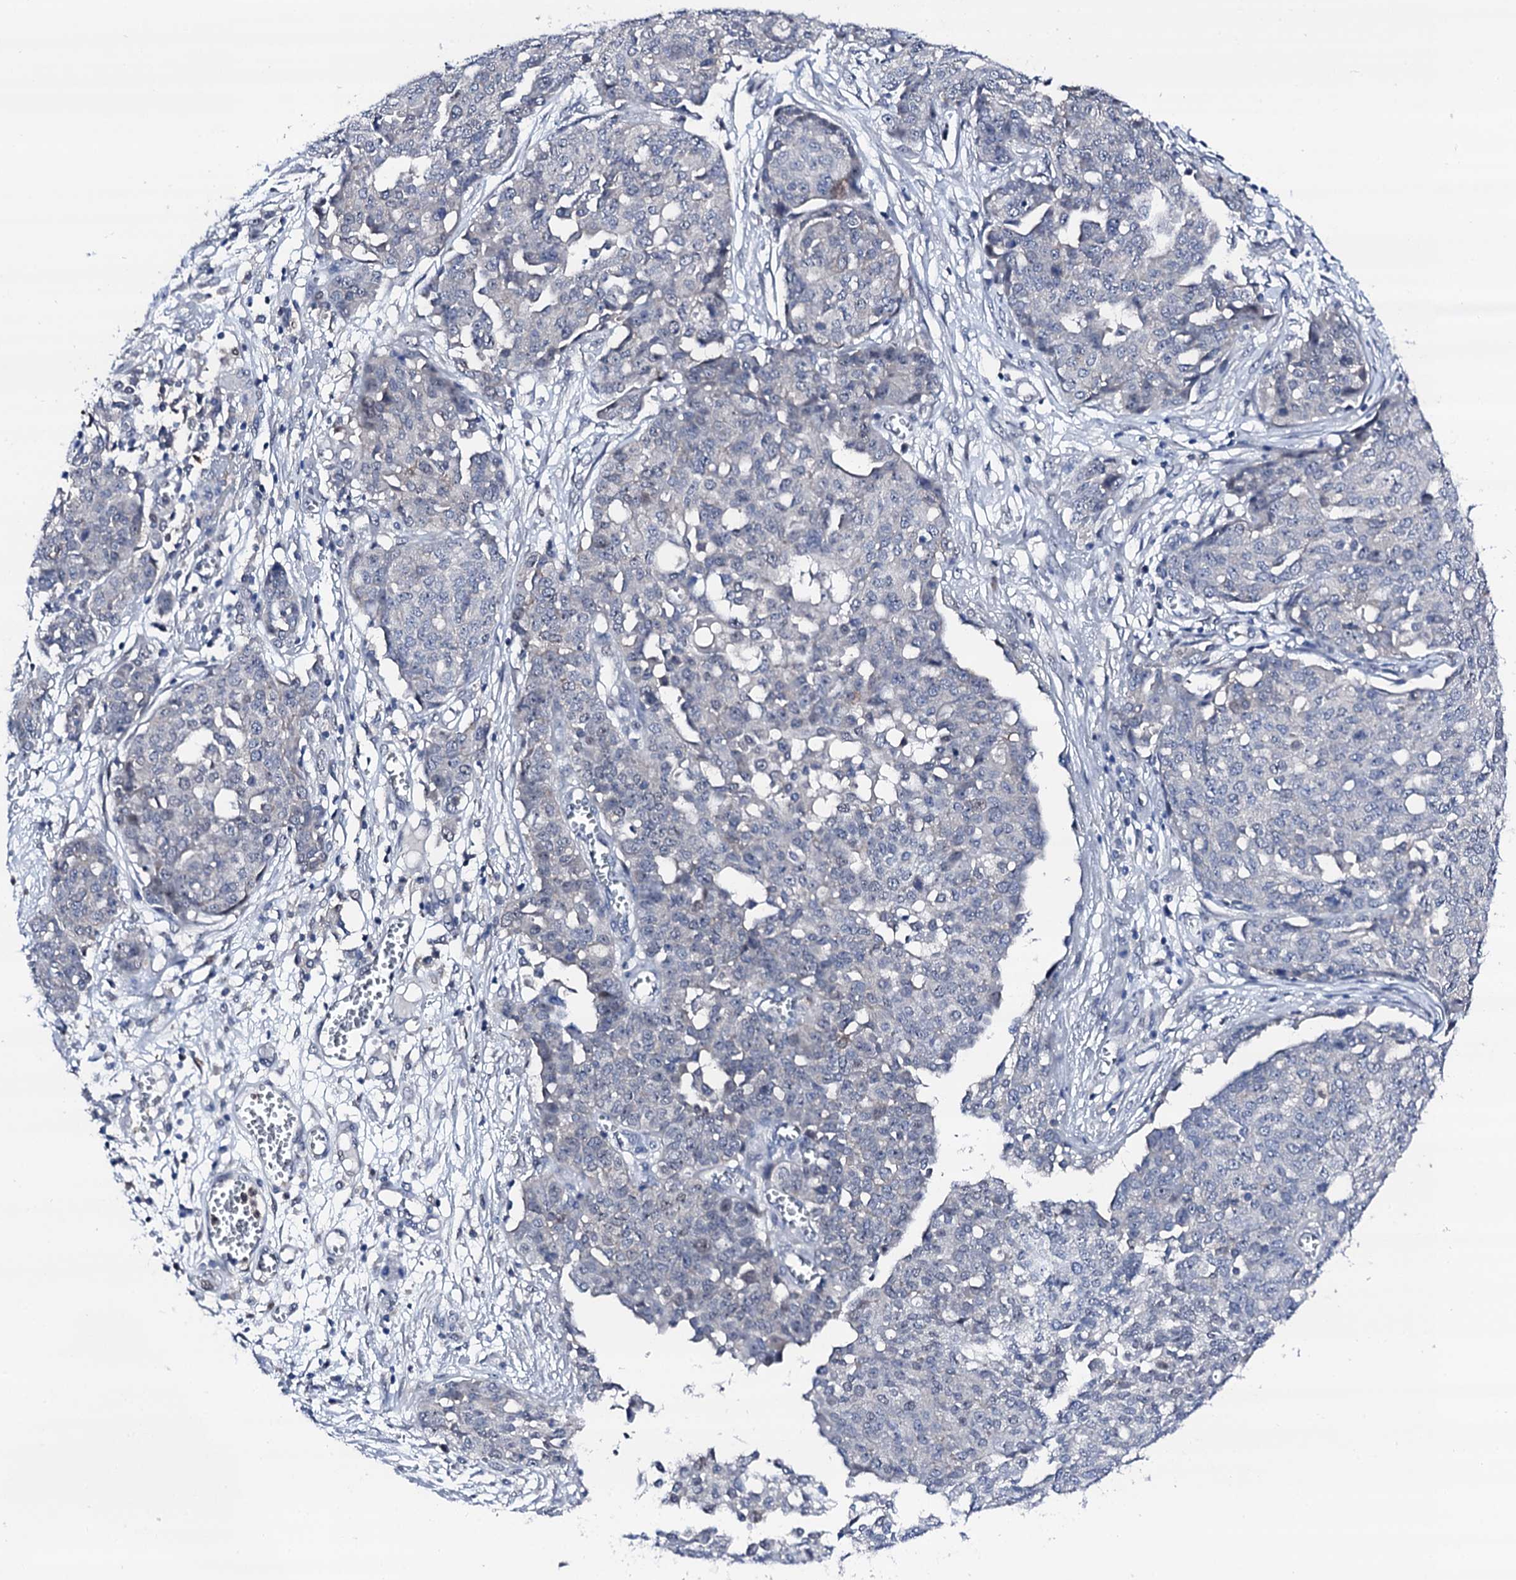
{"staining": {"intensity": "negative", "quantity": "none", "location": "none"}, "tissue": "ovarian cancer", "cell_type": "Tumor cells", "image_type": "cancer", "snomed": [{"axis": "morphology", "description": "Cystadenocarcinoma, serous, NOS"}, {"axis": "topography", "description": "Soft tissue"}, {"axis": "topography", "description": "Ovary"}], "caption": "An image of ovarian cancer stained for a protein shows no brown staining in tumor cells.", "gene": "TRAFD1", "patient": {"sex": "female", "age": 57}}